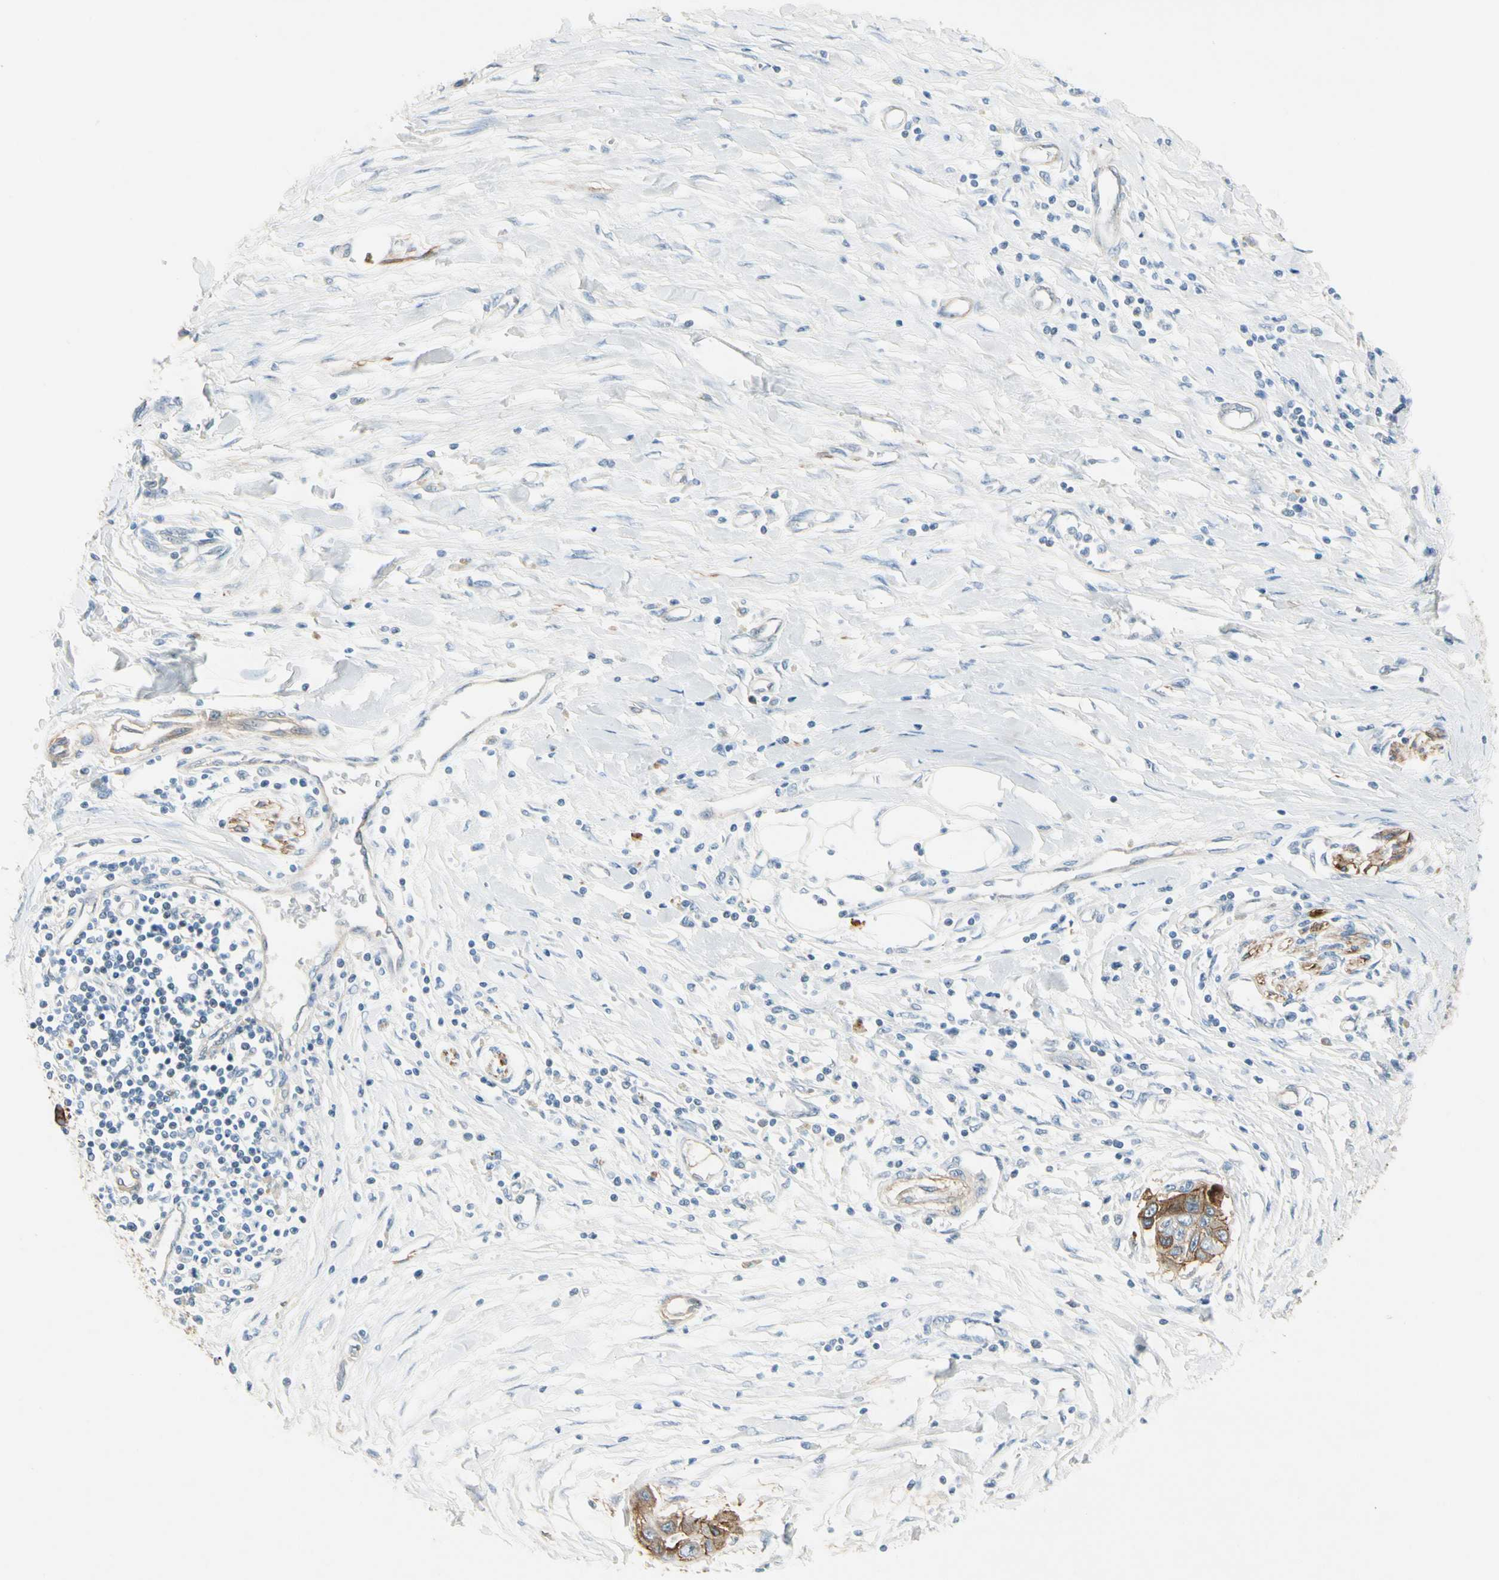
{"staining": {"intensity": "moderate", "quantity": ">75%", "location": "cytoplasmic/membranous"}, "tissue": "pancreatic cancer", "cell_type": "Tumor cells", "image_type": "cancer", "snomed": [{"axis": "morphology", "description": "Adenocarcinoma, NOS"}, {"axis": "topography", "description": "Pancreas"}], "caption": "Moderate cytoplasmic/membranous protein positivity is appreciated in approximately >75% of tumor cells in pancreatic cancer (adenocarcinoma).", "gene": "ITGA3", "patient": {"sex": "female", "age": 70}}